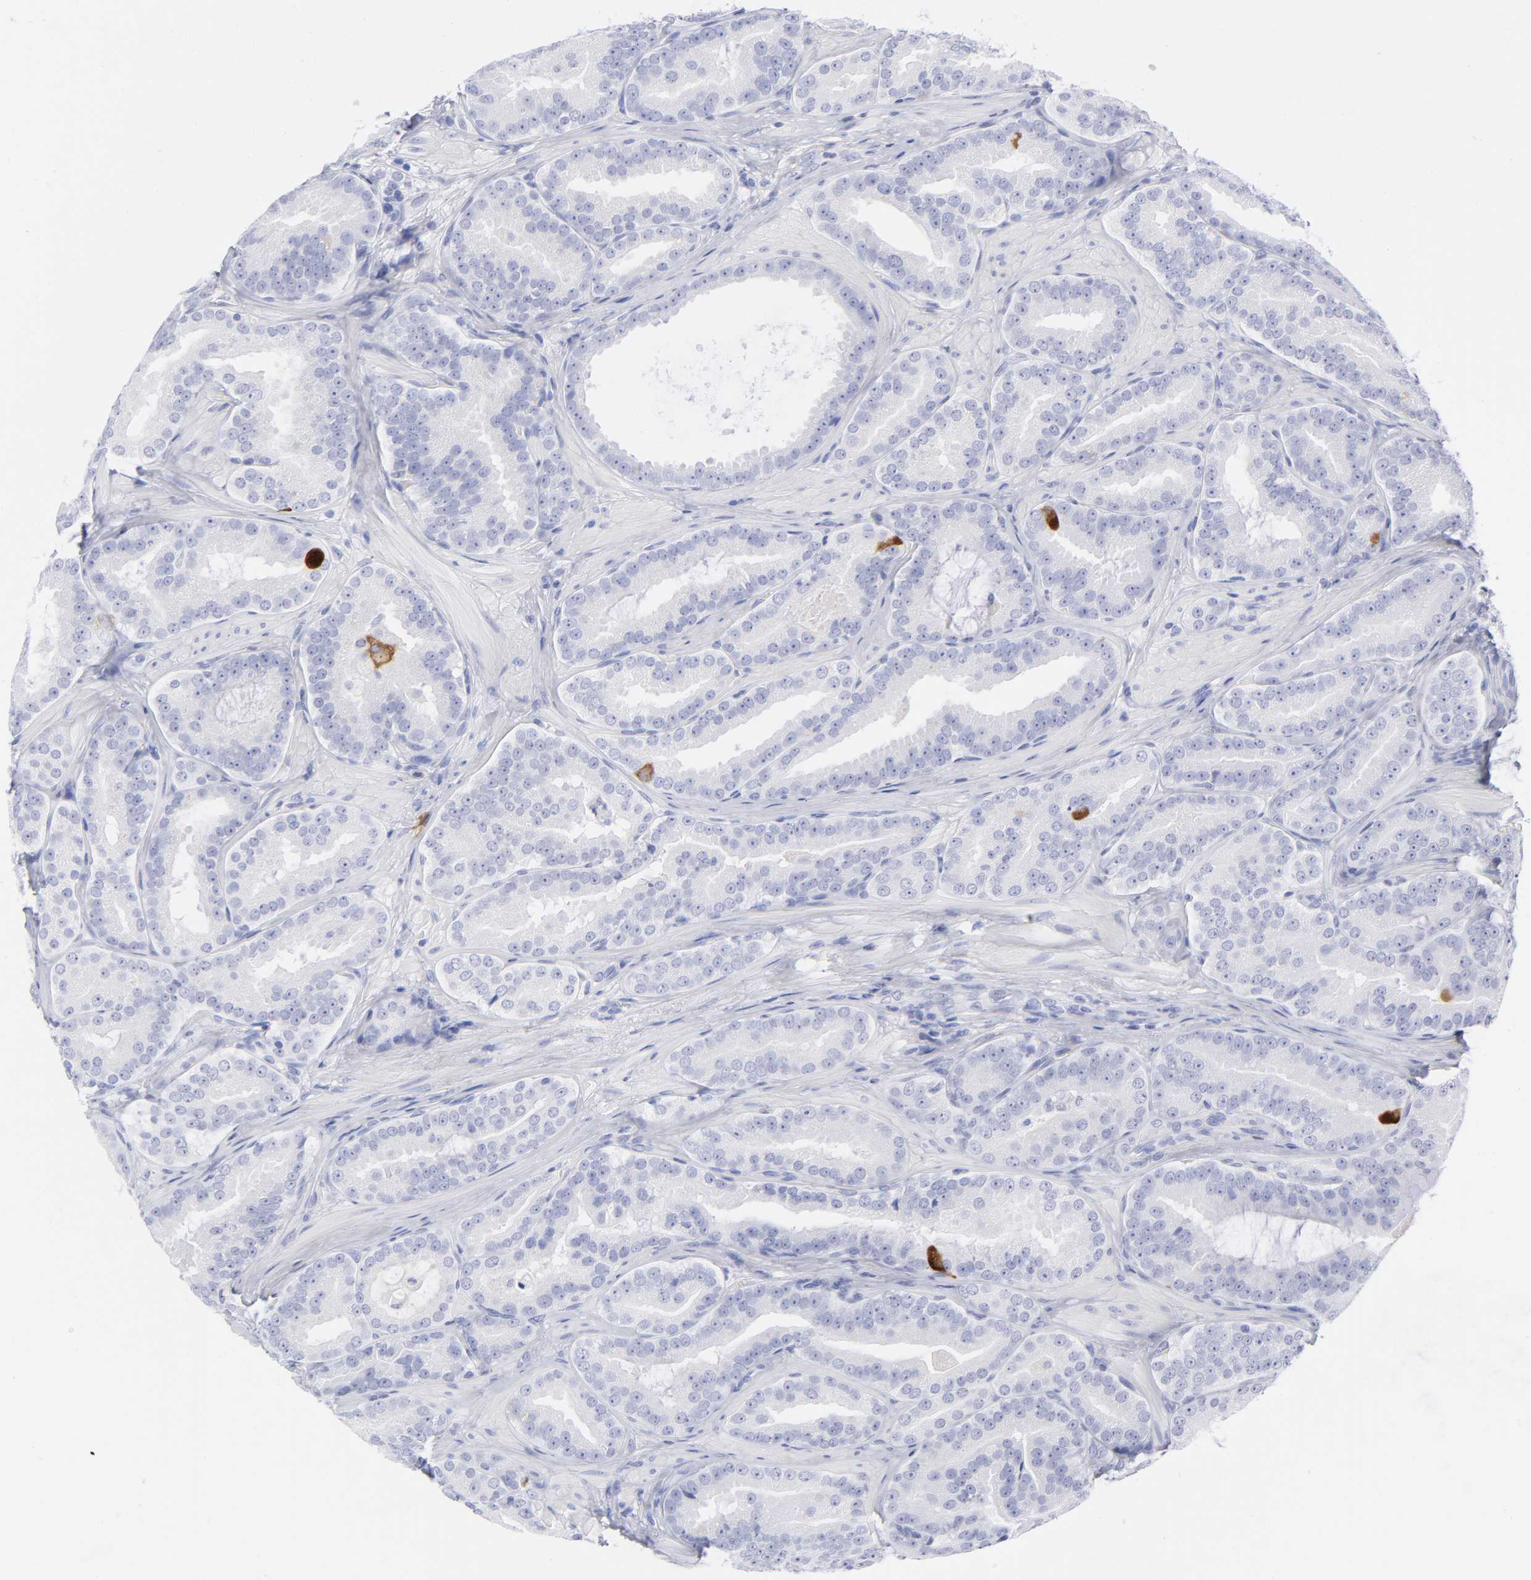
{"staining": {"intensity": "strong", "quantity": "<25%", "location": "cytoplasmic/membranous"}, "tissue": "prostate cancer", "cell_type": "Tumor cells", "image_type": "cancer", "snomed": [{"axis": "morphology", "description": "Adenocarcinoma, Low grade"}, {"axis": "topography", "description": "Prostate"}], "caption": "High-power microscopy captured an IHC micrograph of prostate cancer, revealing strong cytoplasmic/membranous positivity in about <25% of tumor cells.", "gene": "CCNB1", "patient": {"sex": "male", "age": 59}}